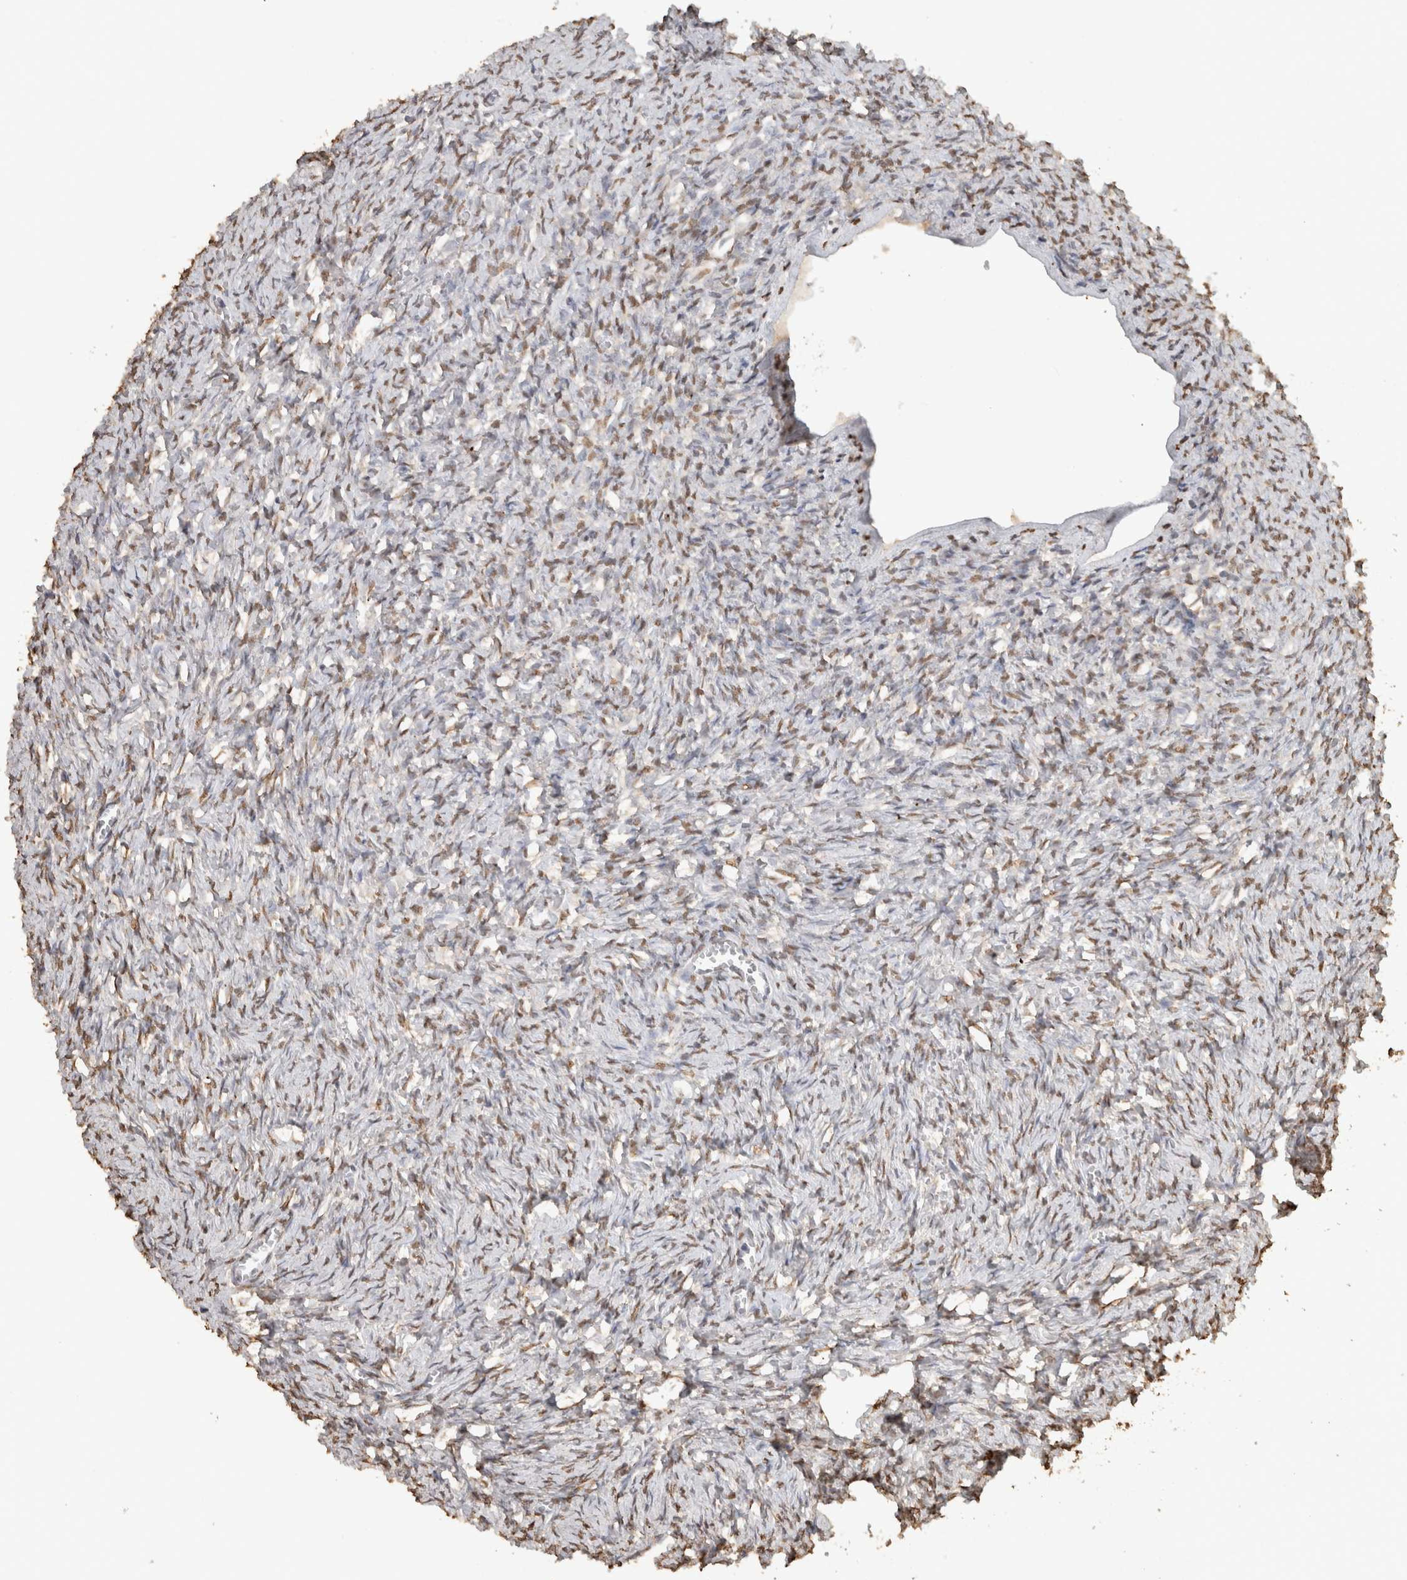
{"staining": {"intensity": "moderate", "quantity": ">75%", "location": "nuclear"}, "tissue": "ovary", "cell_type": "Follicle cells", "image_type": "normal", "snomed": [{"axis": "morphology", "description": "Normal tissue, NOS"}, {"axis": "topography", "description": "Ovary"}], "caption": "Follicle cells show moderate nuclear expression in approximately >75% of cells in unremarkable ovary.", "gene": "HAND2", "patient": {"sex": "female", "age": 27}}